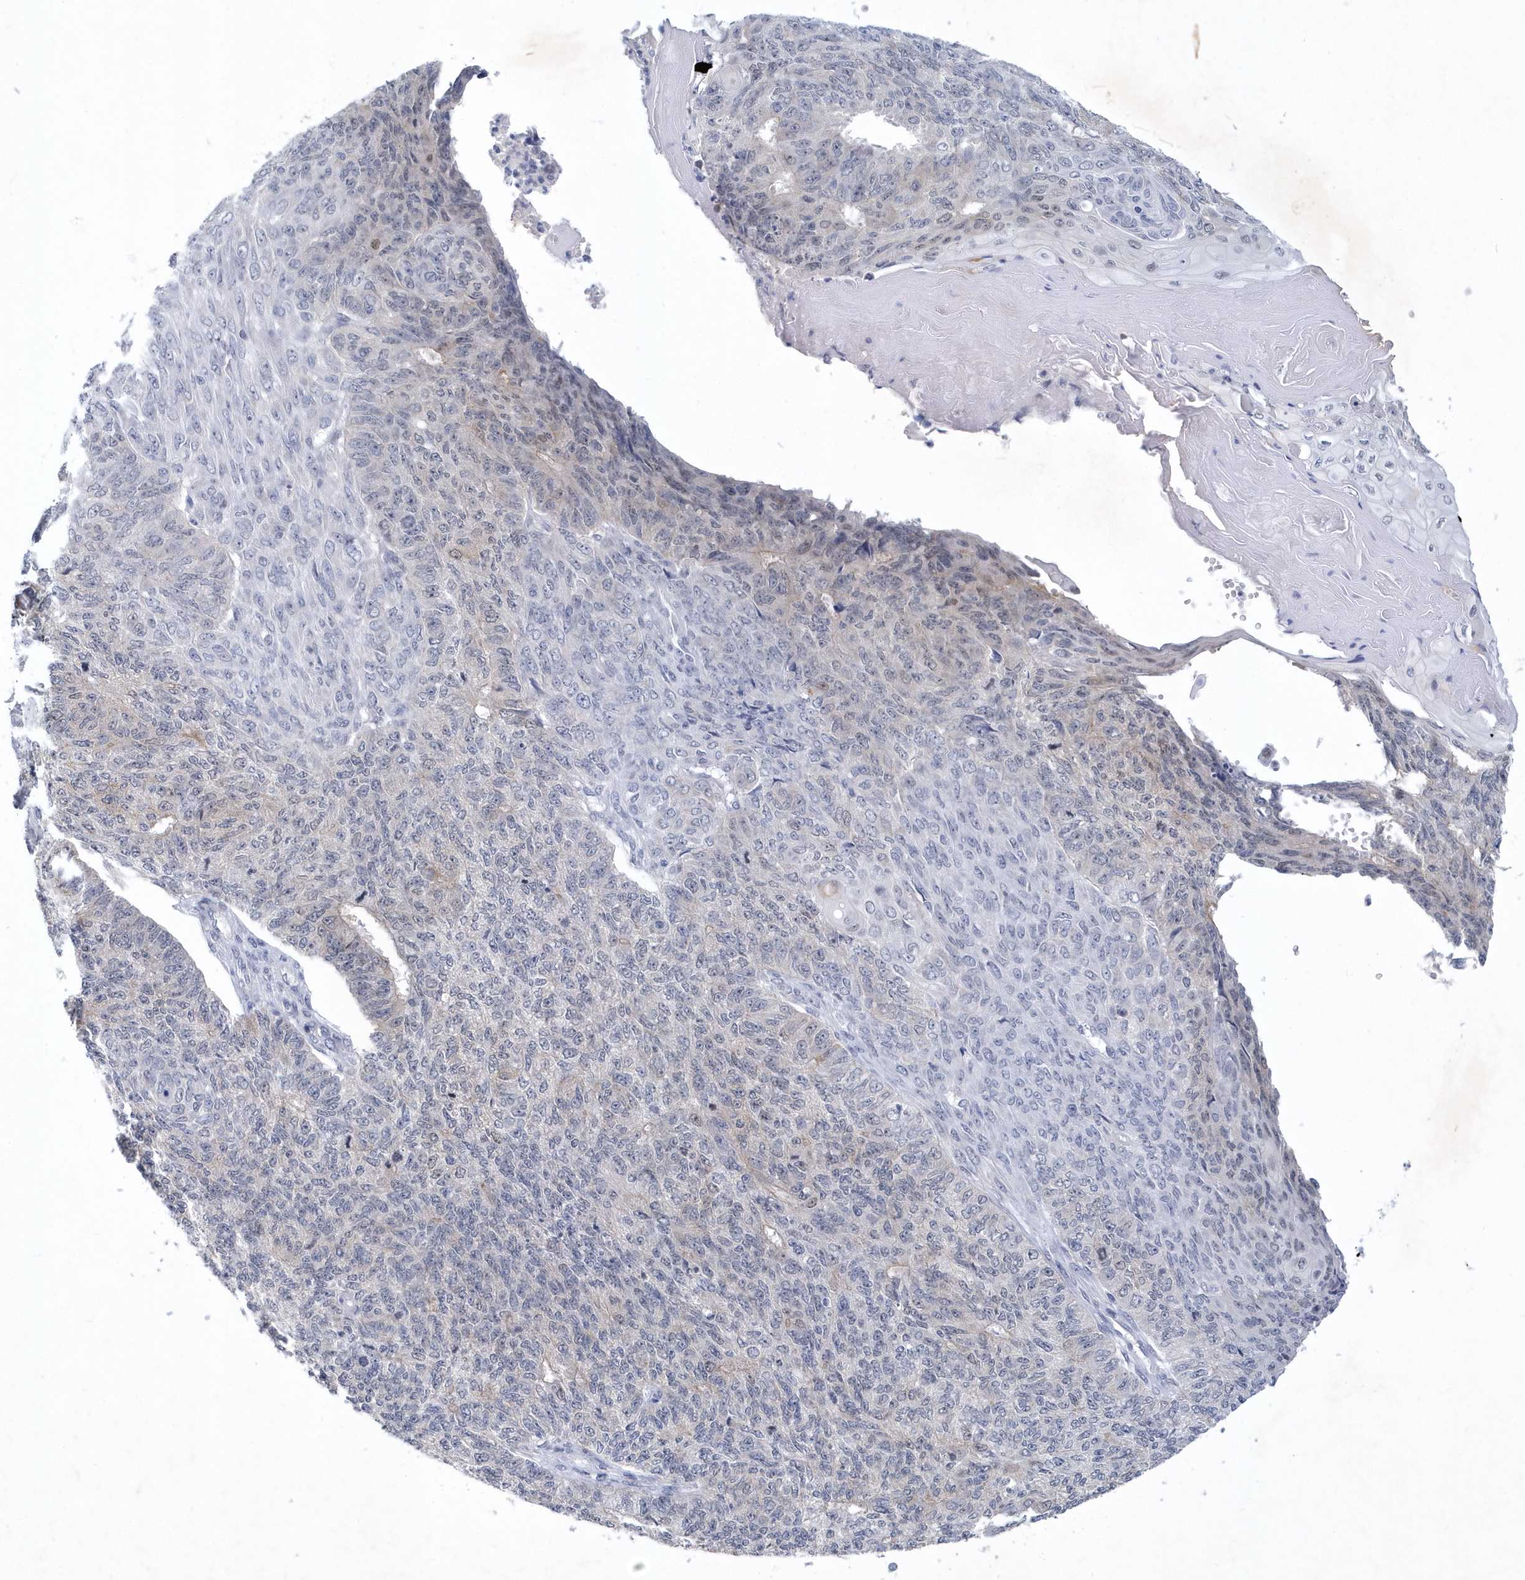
{"staining": {"intensity": "weak", "quantity": "<25%", "location": "cytoplasmic/membranous"}, "tissue": "endometrial cancer", "cell_type": "Tumor cells", "image_type": "cancer", "snomed": [{"axis": "morphology", "description": "Adenocarcinoma, NOS"}, {"axis": "topography", "description": "Endometrium"}], "caption": "This is a micrograph of immunohistochemistry (IHC) staining of endometrial cancer, which shows no staining in tumor cells.", "gene": "SRGAP3", "patient": {"sex": "female", "age": 32}}